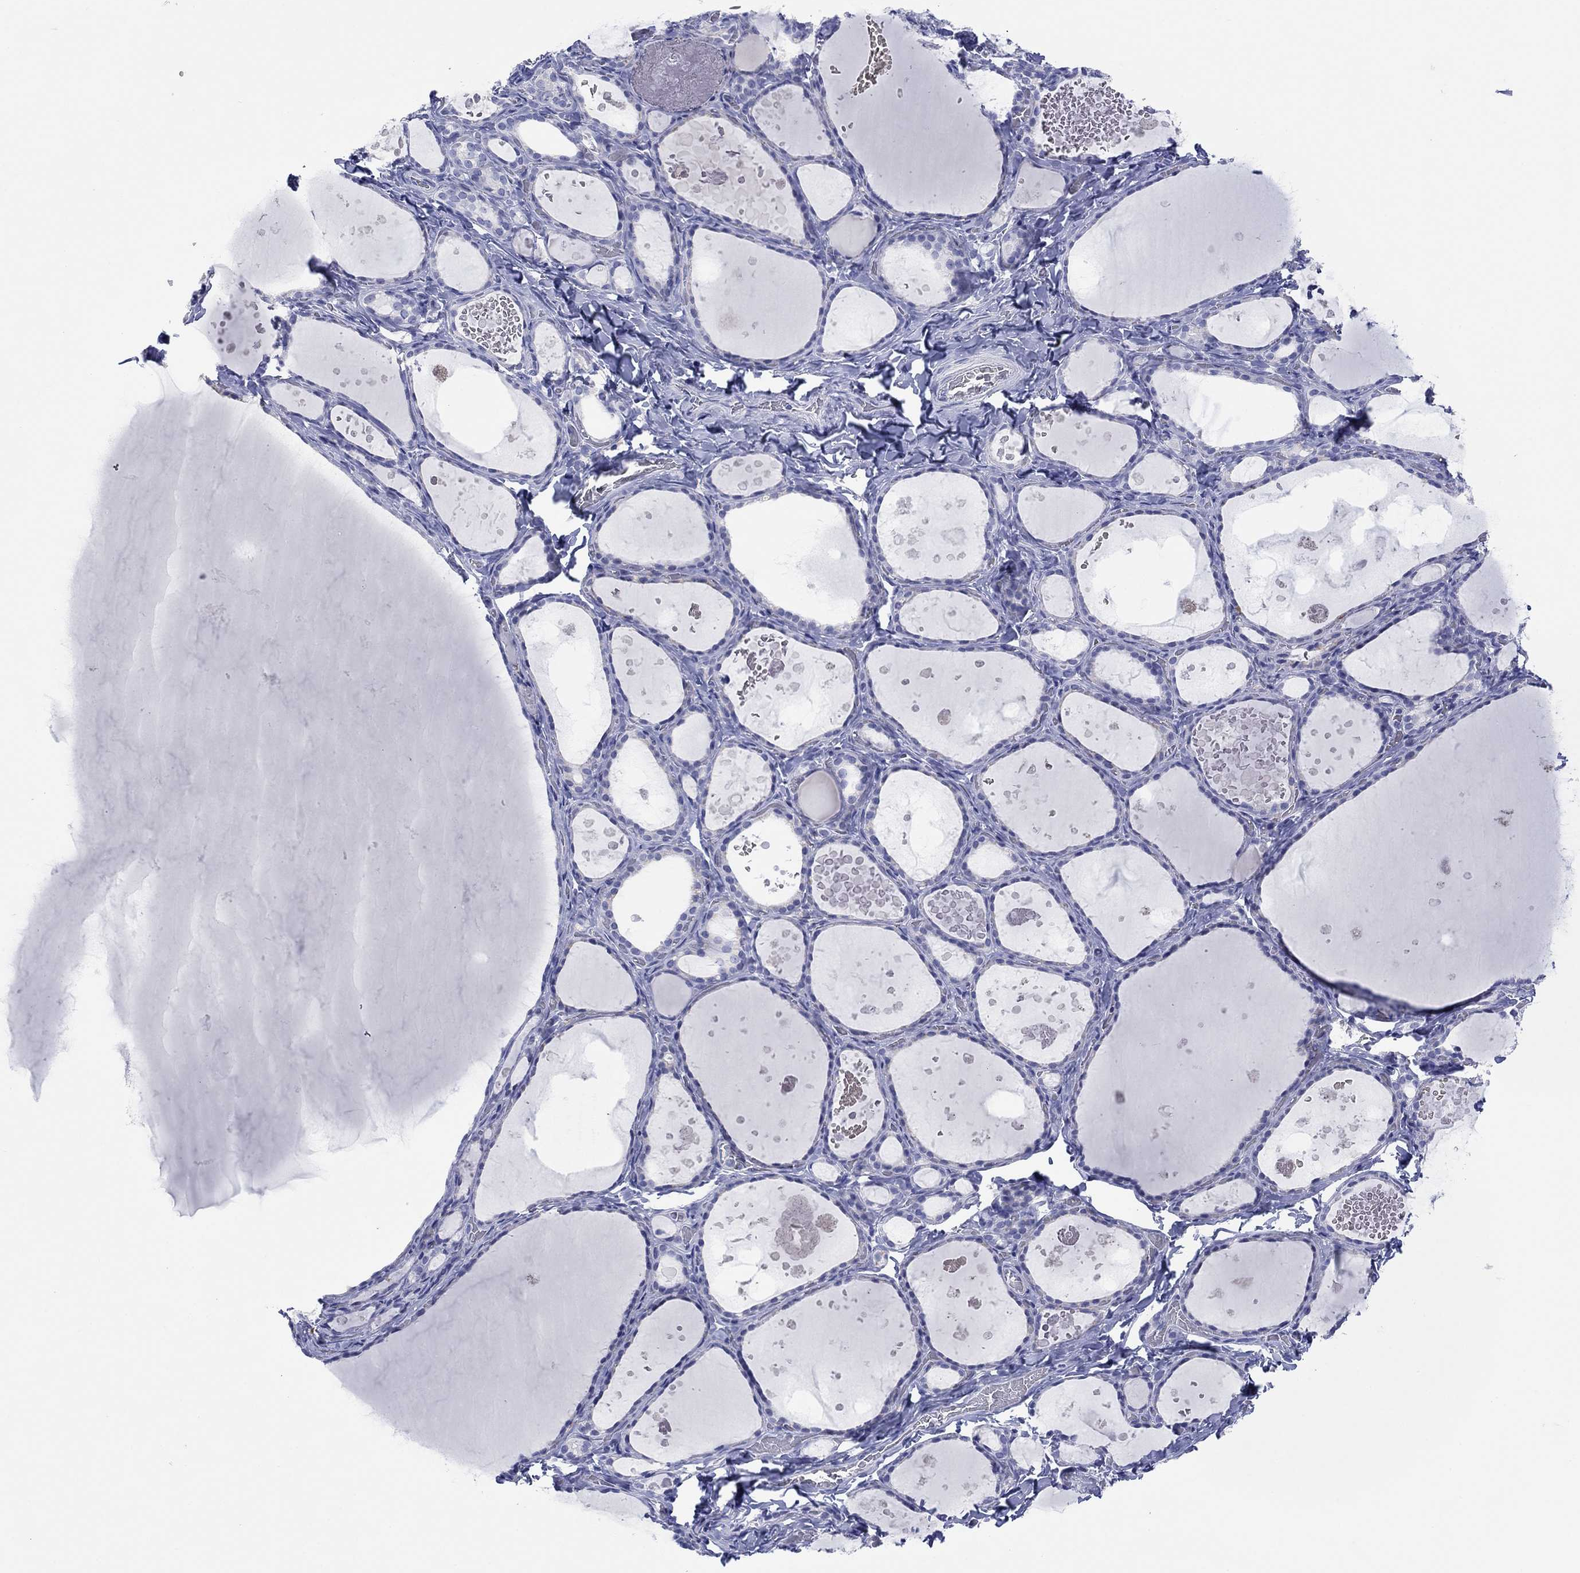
{"staining": {"intensity": "negative", "quantity": "none", "location": "none"}, "tissue": "thyroid gland", "cell_type": "Glandular cells", "image_type": "normal", "snomed": [{"axis": "morphology", "description": "Normal tissue, NOS"}, {"axis": "topography", "description": "Thyroid gland"}], "caption": "Thyroid gland was stained to show a protein in brown. There is no significant staining in glandular cells. Nuclei are stained in blue.", "gene": "MAGEB6", "patient": {"sex": "female", "age": 56}}